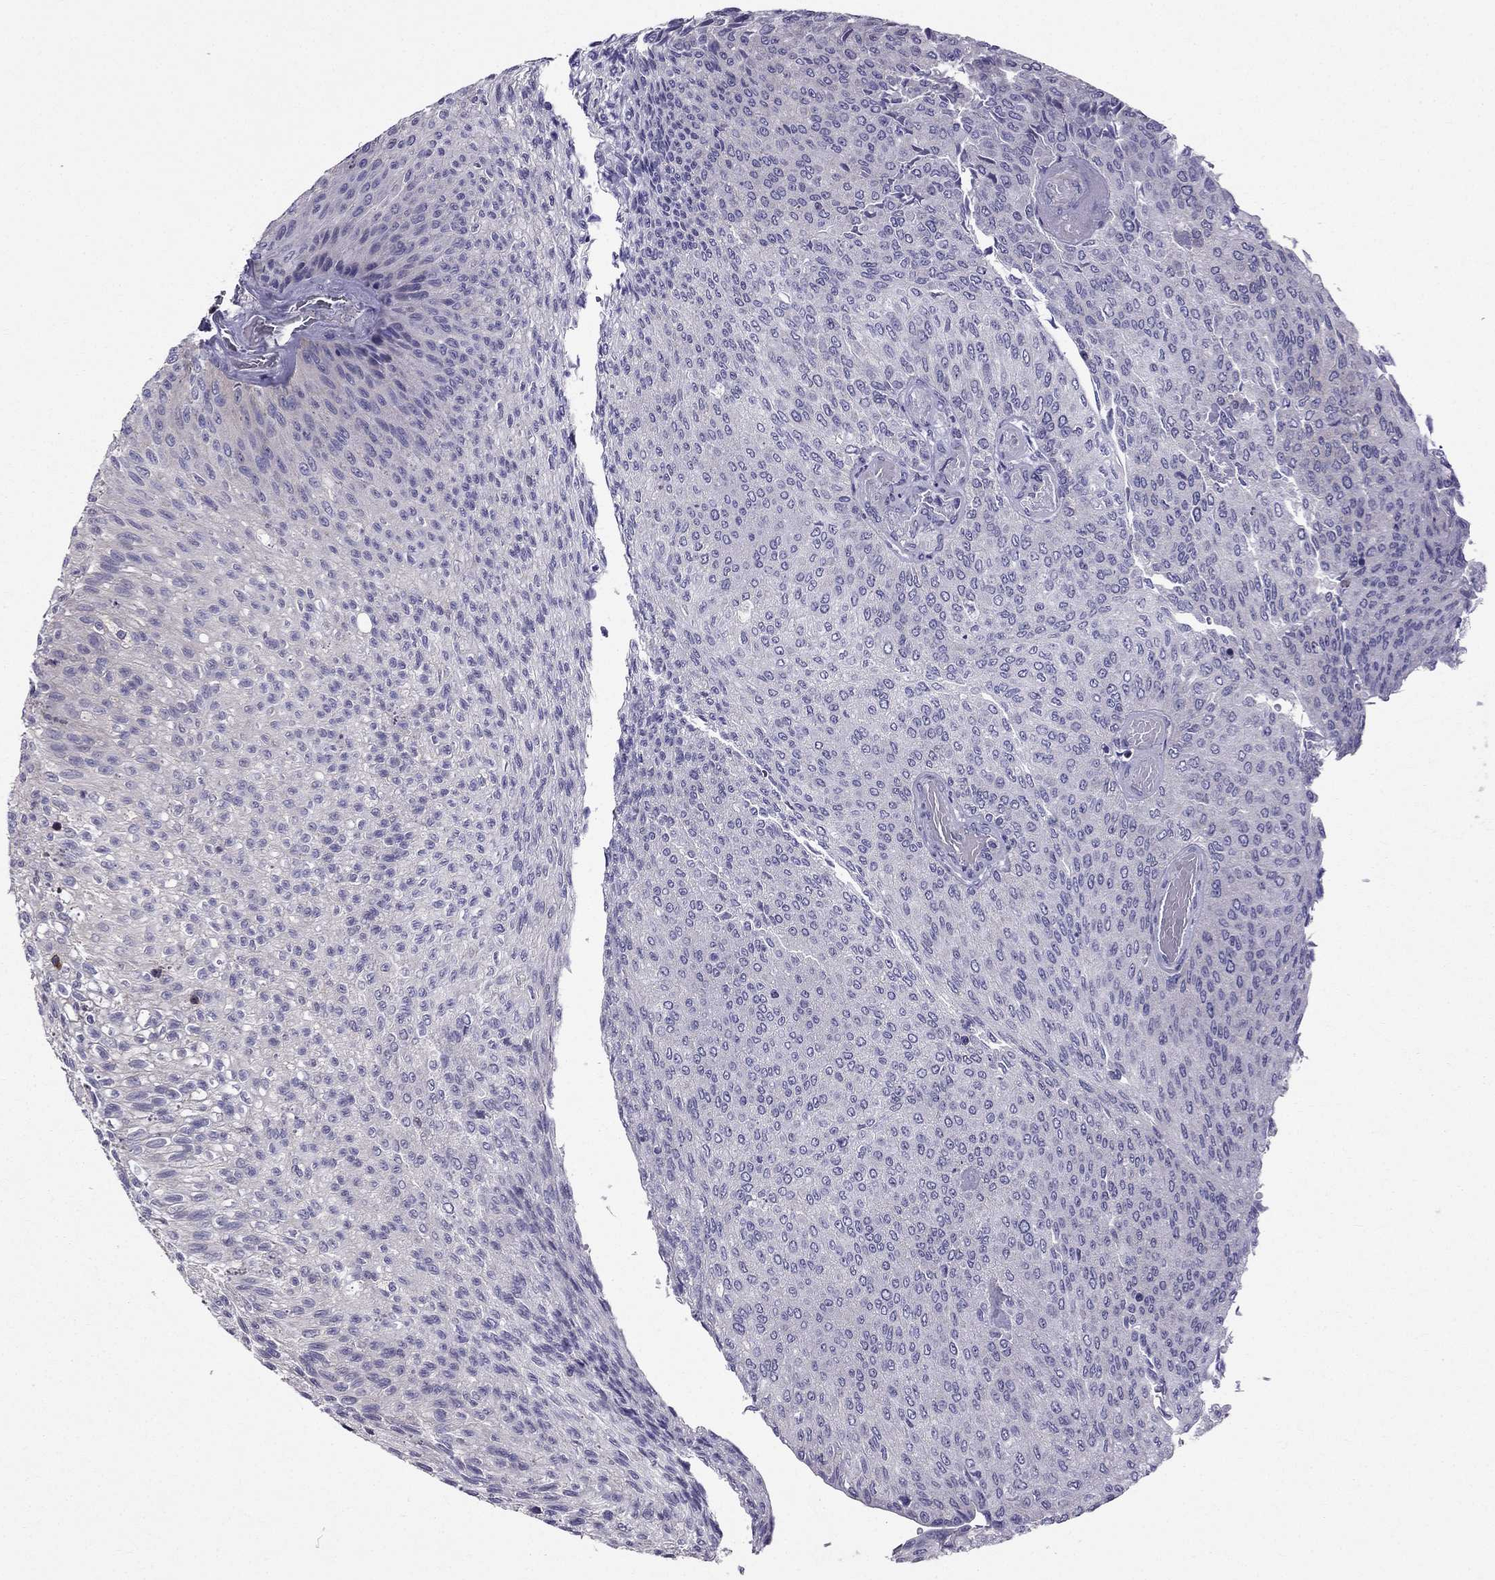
{"staining": {"intensity": "negative", "quantity": "none", "location": "none"}, "tissue": "urothelial cancer", "cell_type": "Tumor cells", "image_type": "cancer", "snomed": [{"axis": "morphology", "description": "Urothelial carcinoma, Low grade"}, {"axis": "topography", "description": "Ureter, NOS"}, {"axis": "topography", "description": "Urinary bladder"}], "caption": "DAB immunohistochemical staining of low-grade urothelial carcinoma demonstrates no significant positivity in tumor cells.", "gene": "AAK1", "patient": {"sex": "male", "age": 78}}